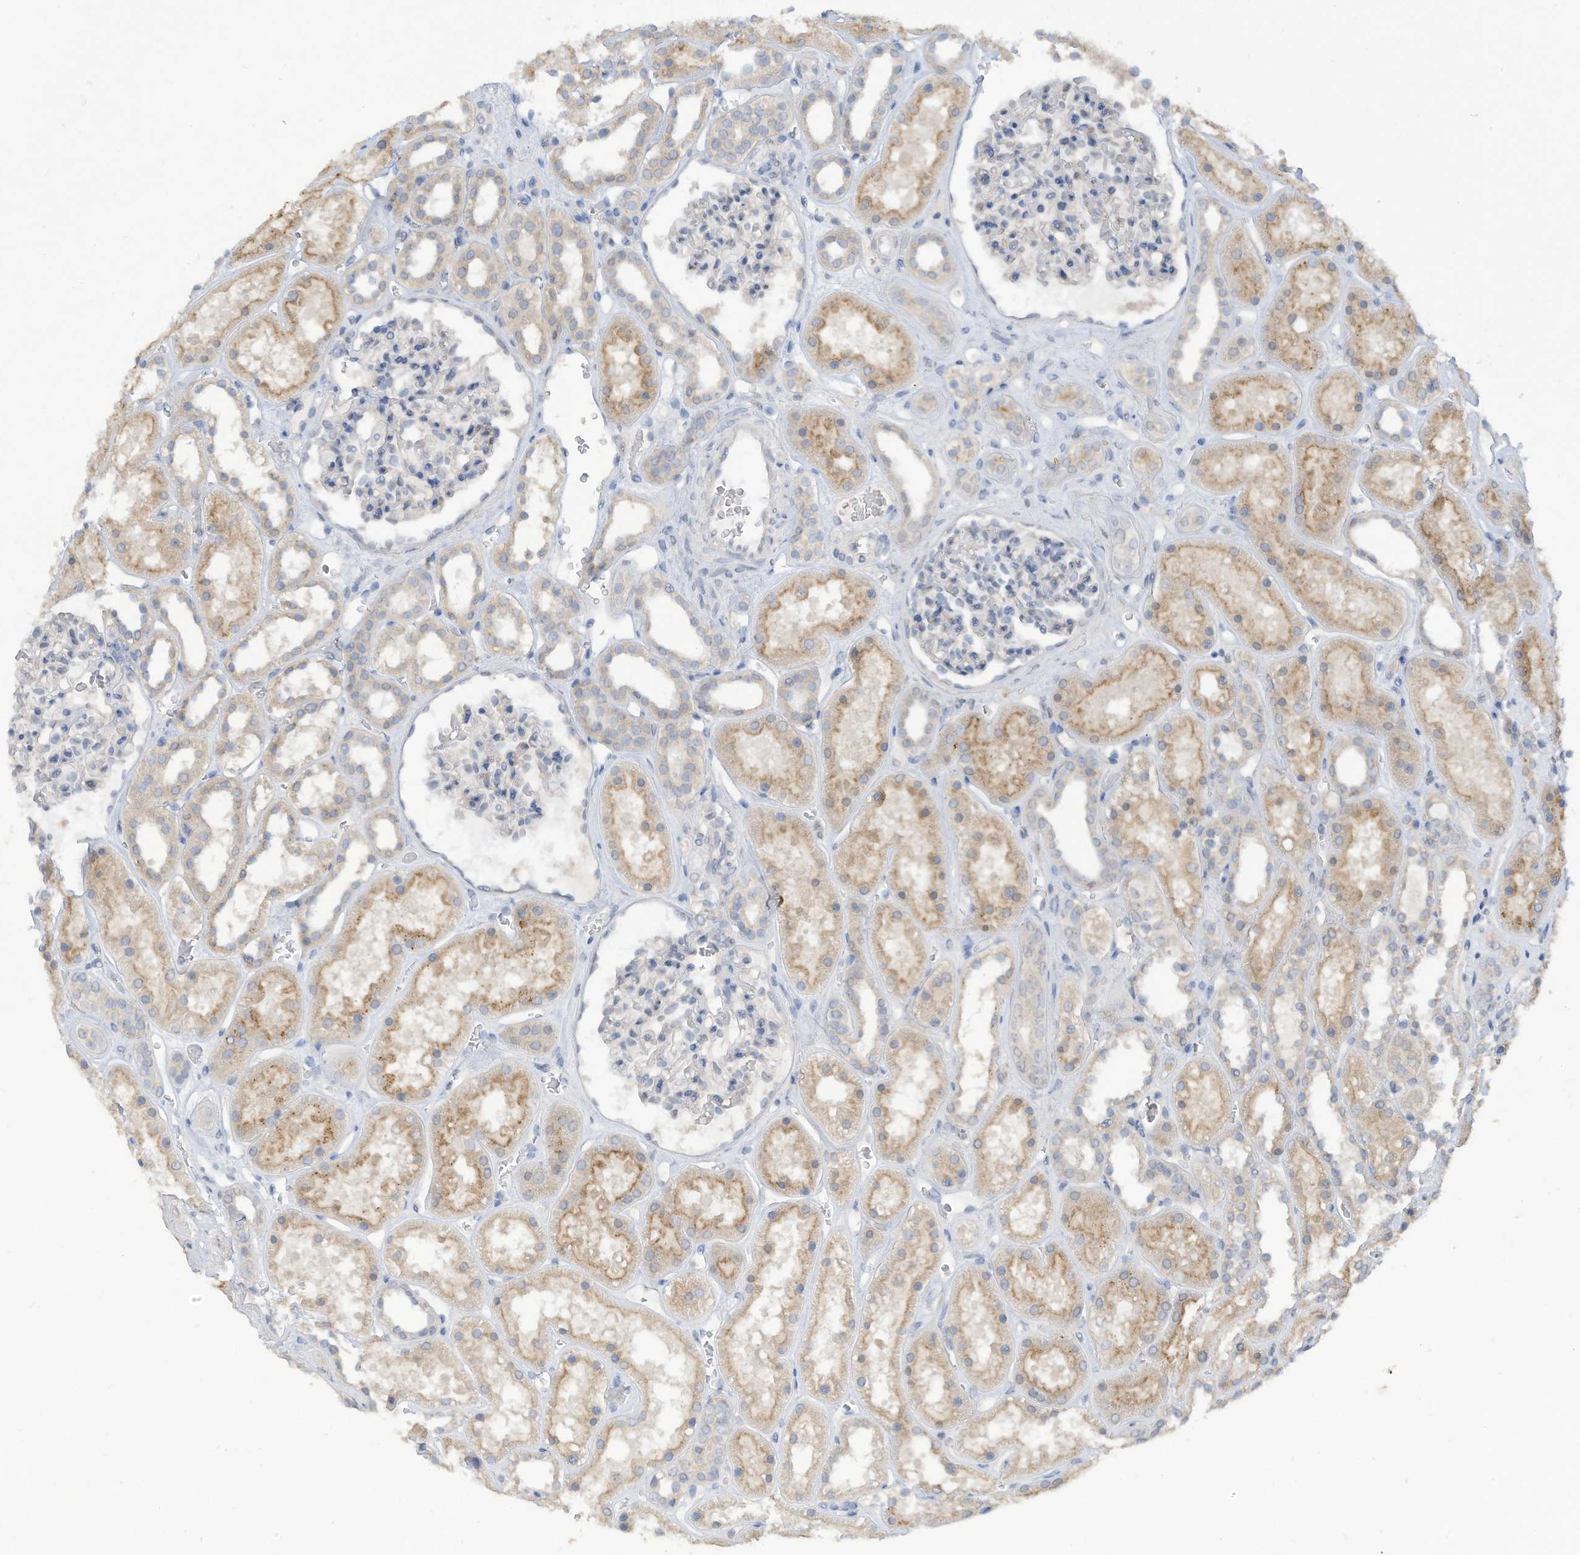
{"staining": {"intensity": "negative", "quantity": "none", "location": "none"}, "tissue": "kidney", "cell_type": "Cells in glomeruli", "image_type": "normal", "snomed": [{"axis": "morphology", "description": "Normal tissue, NOS"}, {"axis": "topography", "description": "Kidney"}], "caption": "Immunohistochemical staining of benign kidney demonstrates no significant positivity in cells in glomeruli.", "gene": "HAS3", "patient": {"sex": "female", "age": 41}}